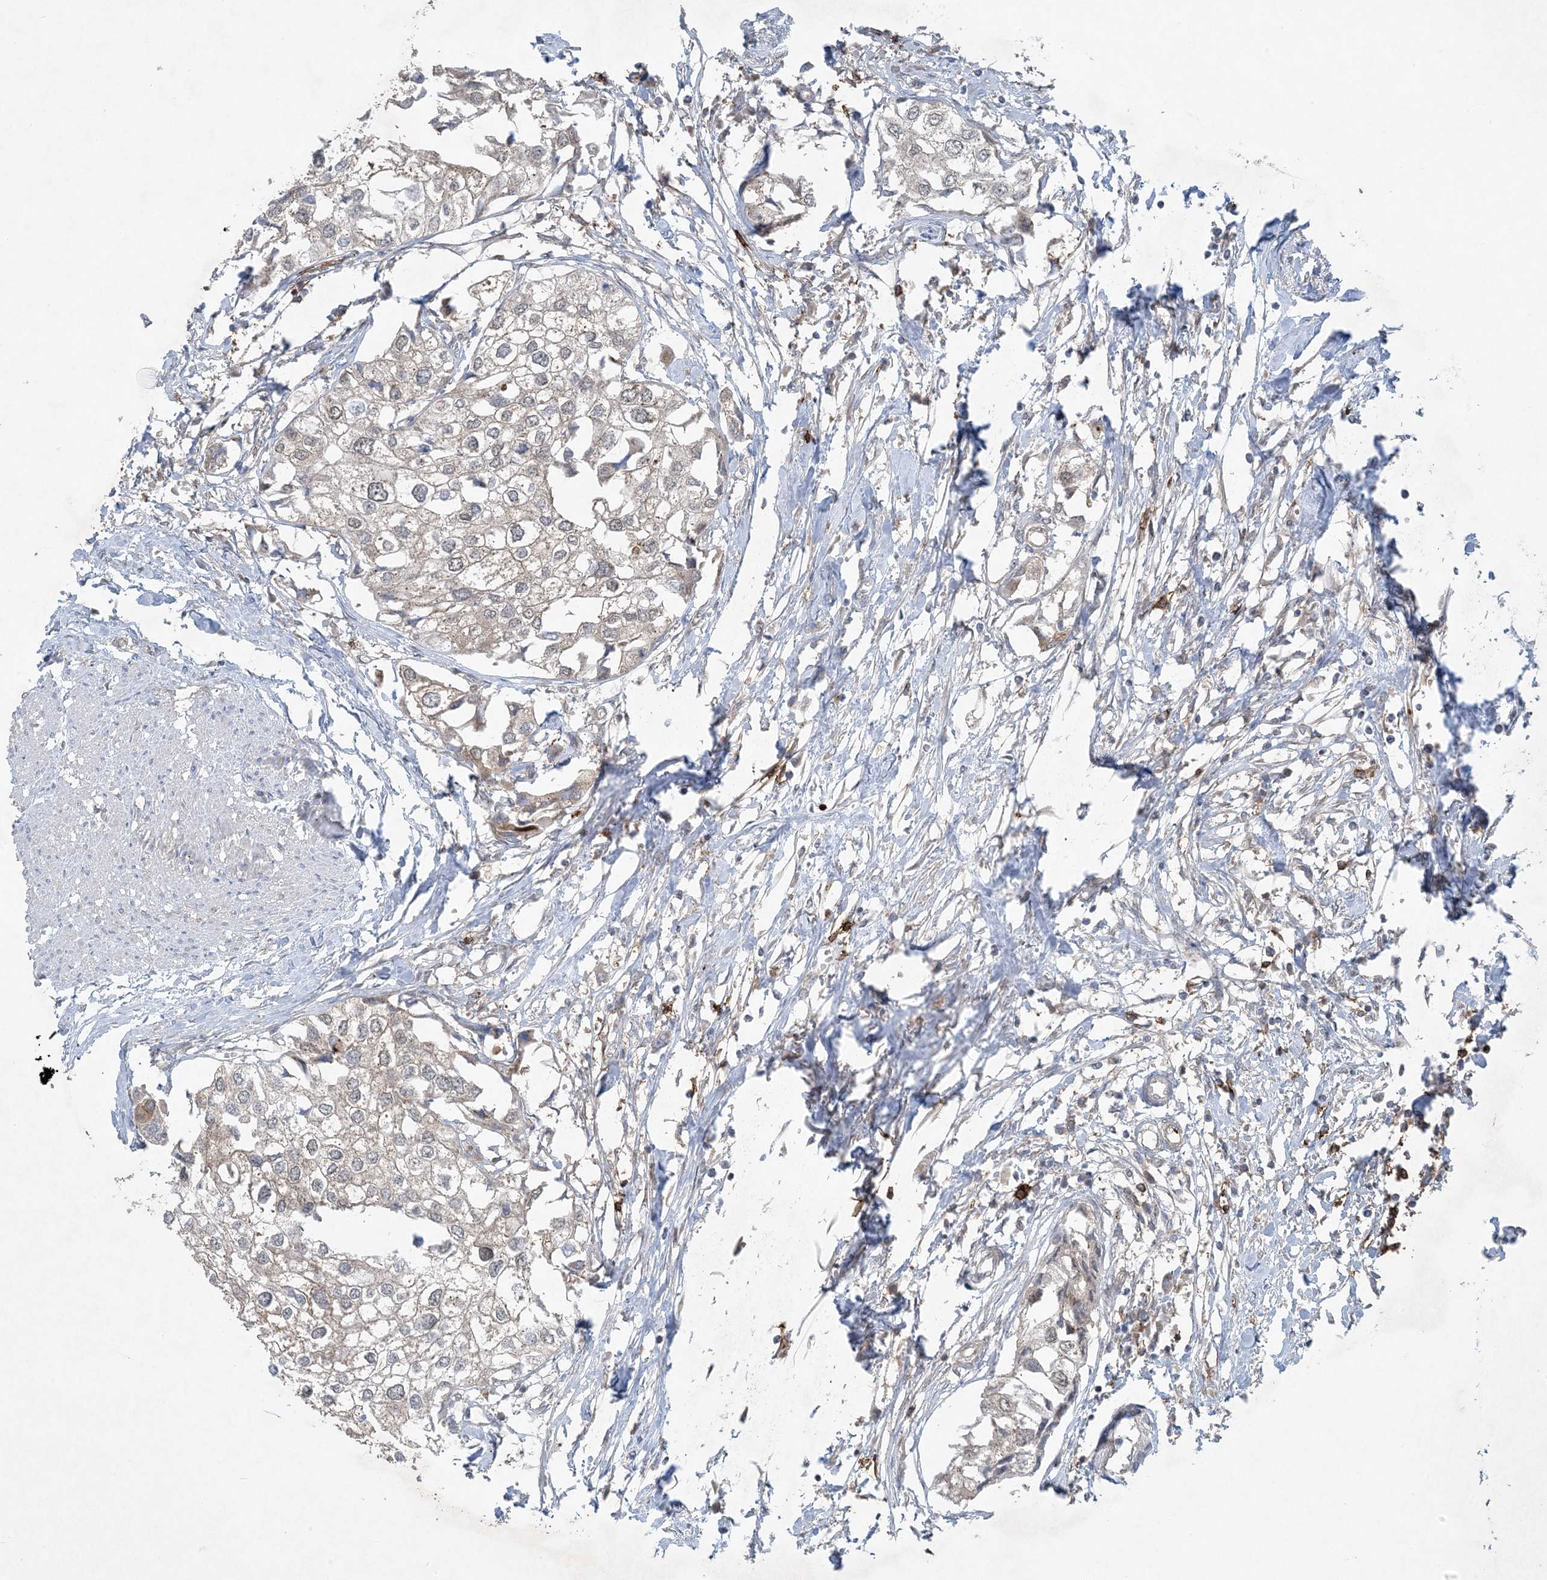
{"staining": {"intensity": "weak", "quantity": "<25%", "location": "cytoplasmic/membranous"}, "tissue": "urothelial cancer", "cell_type": "Tumor cells", "image_type": "cancer", "snomed": [{"axis": "morphology", "description": "Urothelial carcinoma, High grade"}, {"axis": "topography", "description": "Urinary bladder"}], "caption": "Urothelial carcinoma (high-grade) was stained to show a protein in brown. There is no significant expression in tumor cells.", "gene": "STAM2", "patient": {"sex": "male", "age": 64}}